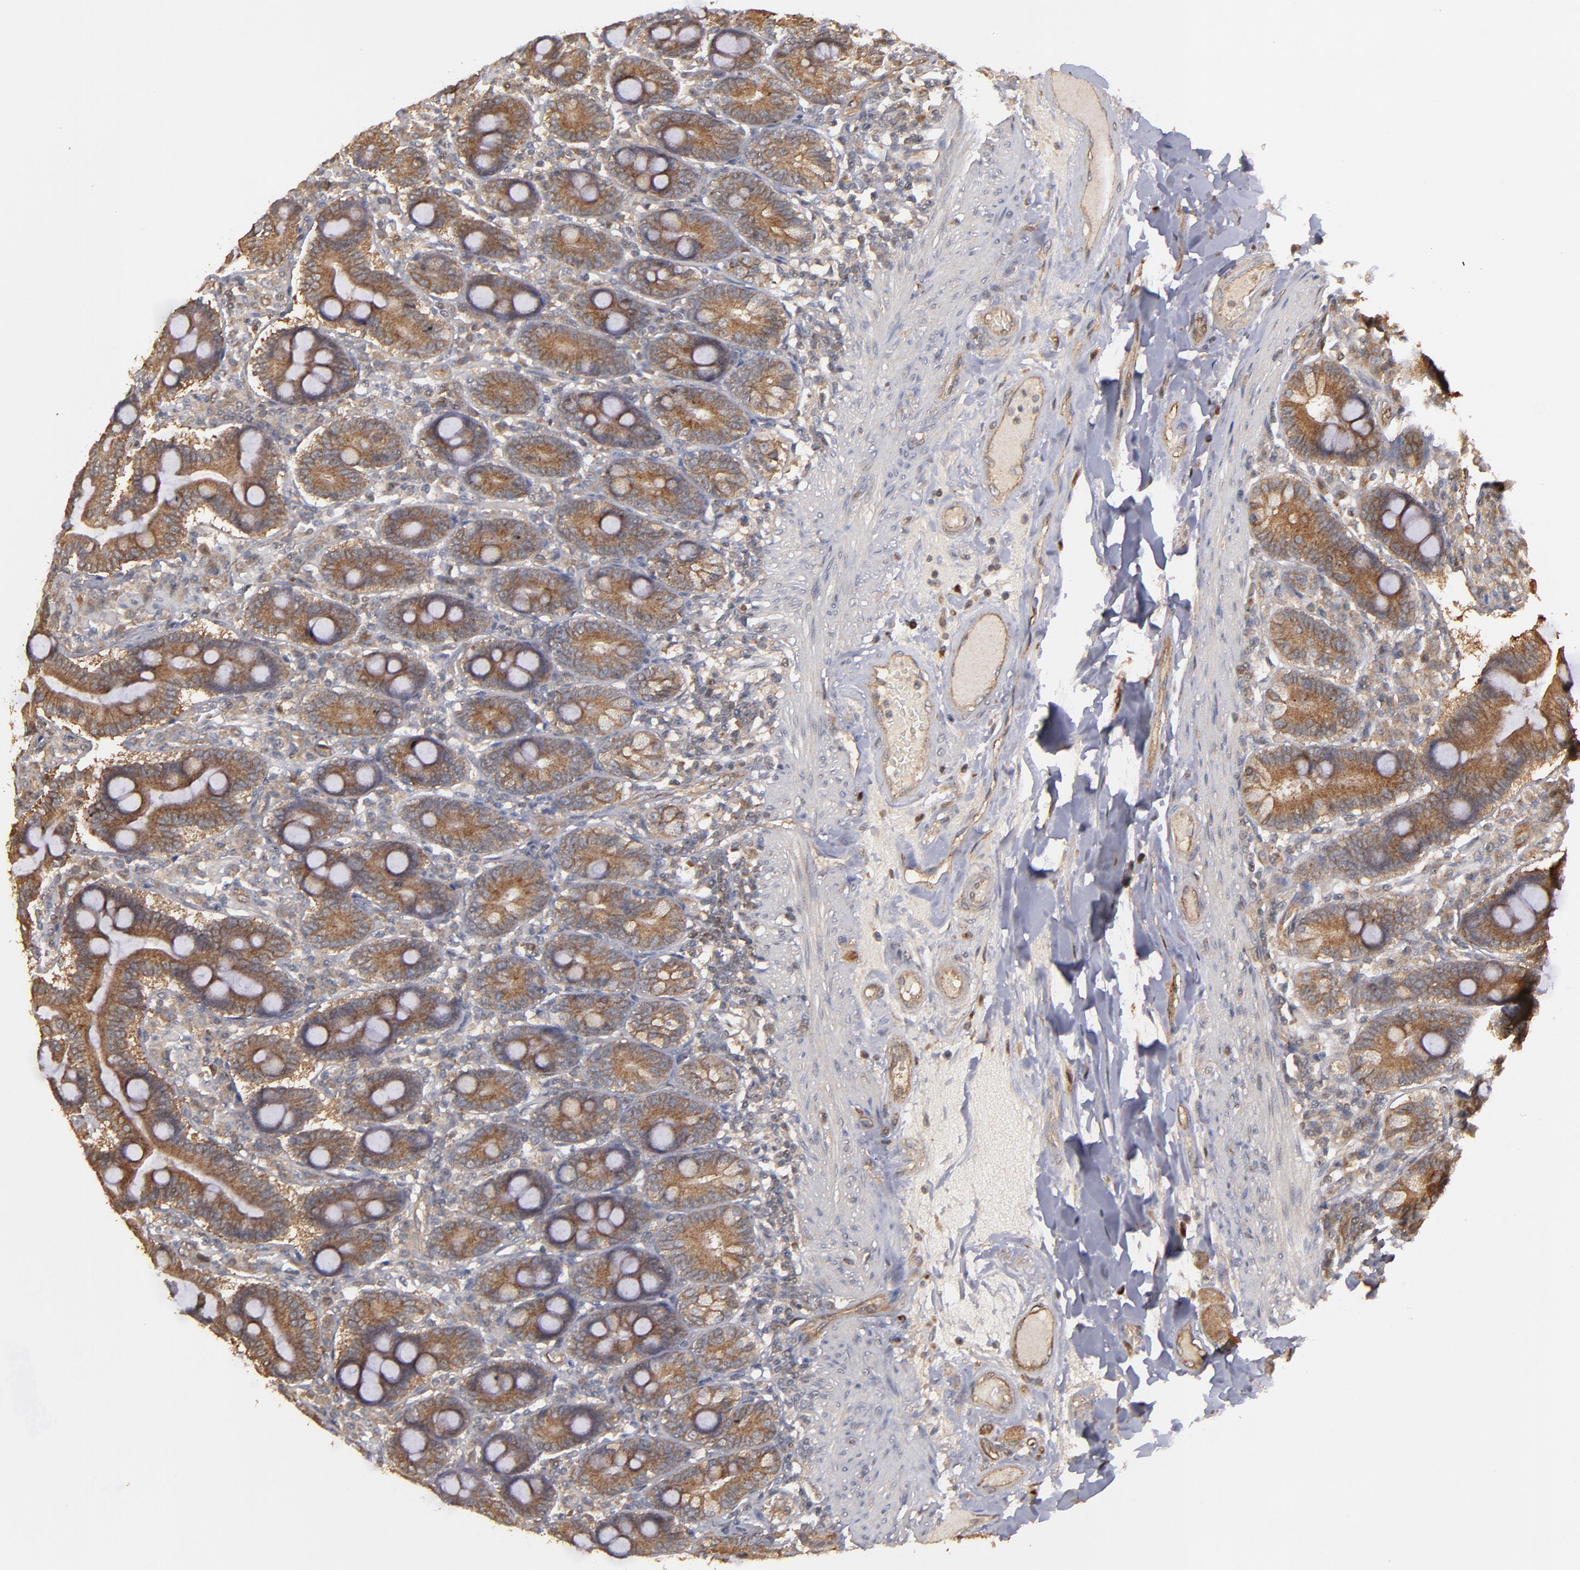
{"staining": {"intensity": "moderate", "quantity": ">75%", "location": "cytoplasmic/membranous"}, "tissue": "duodenum", "cell_type": "Glandular cells", "image_type": "normal", "snomed": [{"axis": "morphology", "description": "Normal tissue, NOS"}, {"axis": "topography", "description": "Duodenum"}], "caption": "Duodenum was stained to show a protein in brown. There is medium levels of moderate cytoplasmic/membranous staining in approximately >75% of glandular cells. The staining was performed using DAB to visualize the protein expression in brown, while the nuclei were stained in blue with hematoxylin (Magnification: 20x).", "gene": "BDKRB1", "patient": {"sex": "female", "age": 64}}